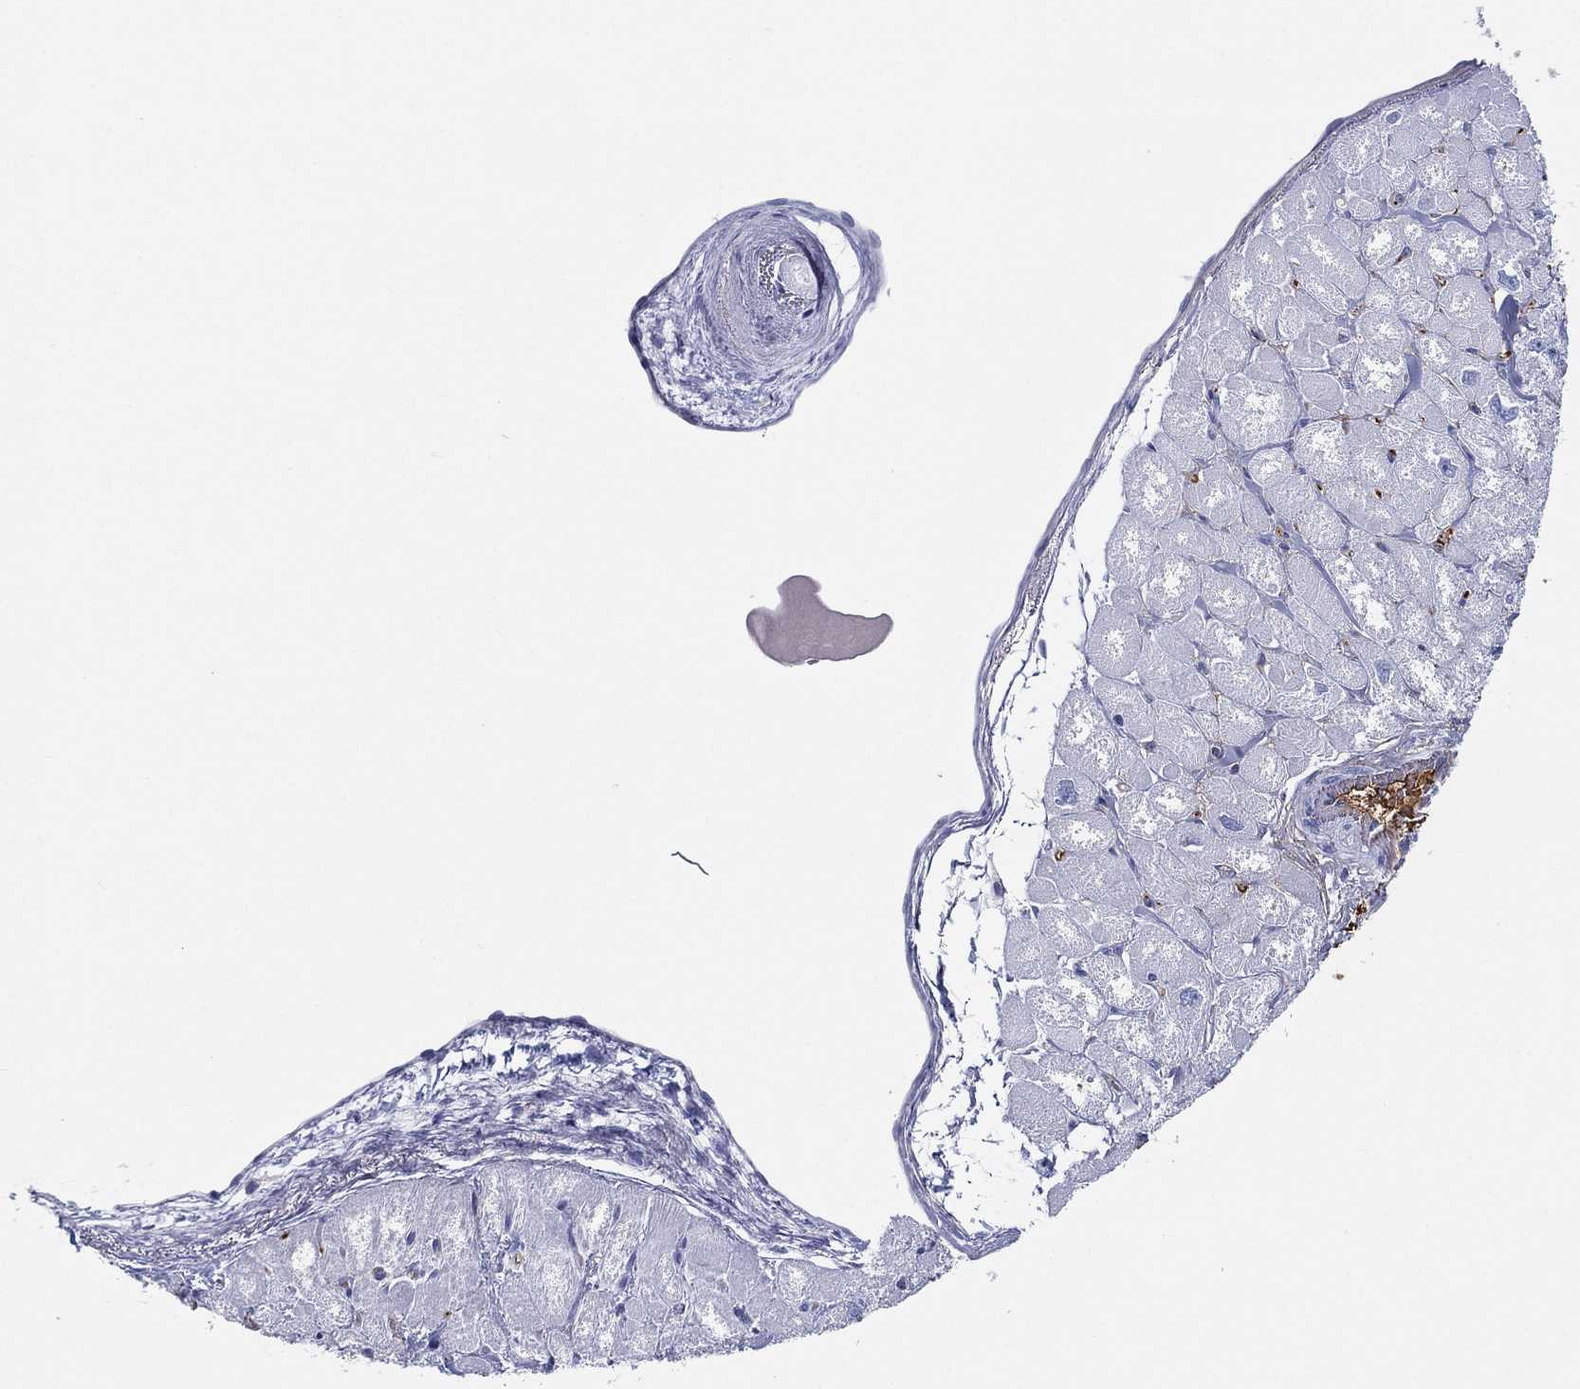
{"staining": {"intensity": "negative", "quantity": "none", "location": "none"}, "tissue": "heart muscle", "cell_type": "Cardiomyocytes", "image_type": "normal", "snomed": [{"axis": "morphology", "description": "Normal tissue, NOS"}, {"axis": "topography", "description": "Heart"}], "caption": "Immunohistochemistry (IHC) of benign heart muscle demonstrates no staining in cardiomyocytes.", "gene": "IFNB1", "patient": {"sex": "male", "age": 55}}